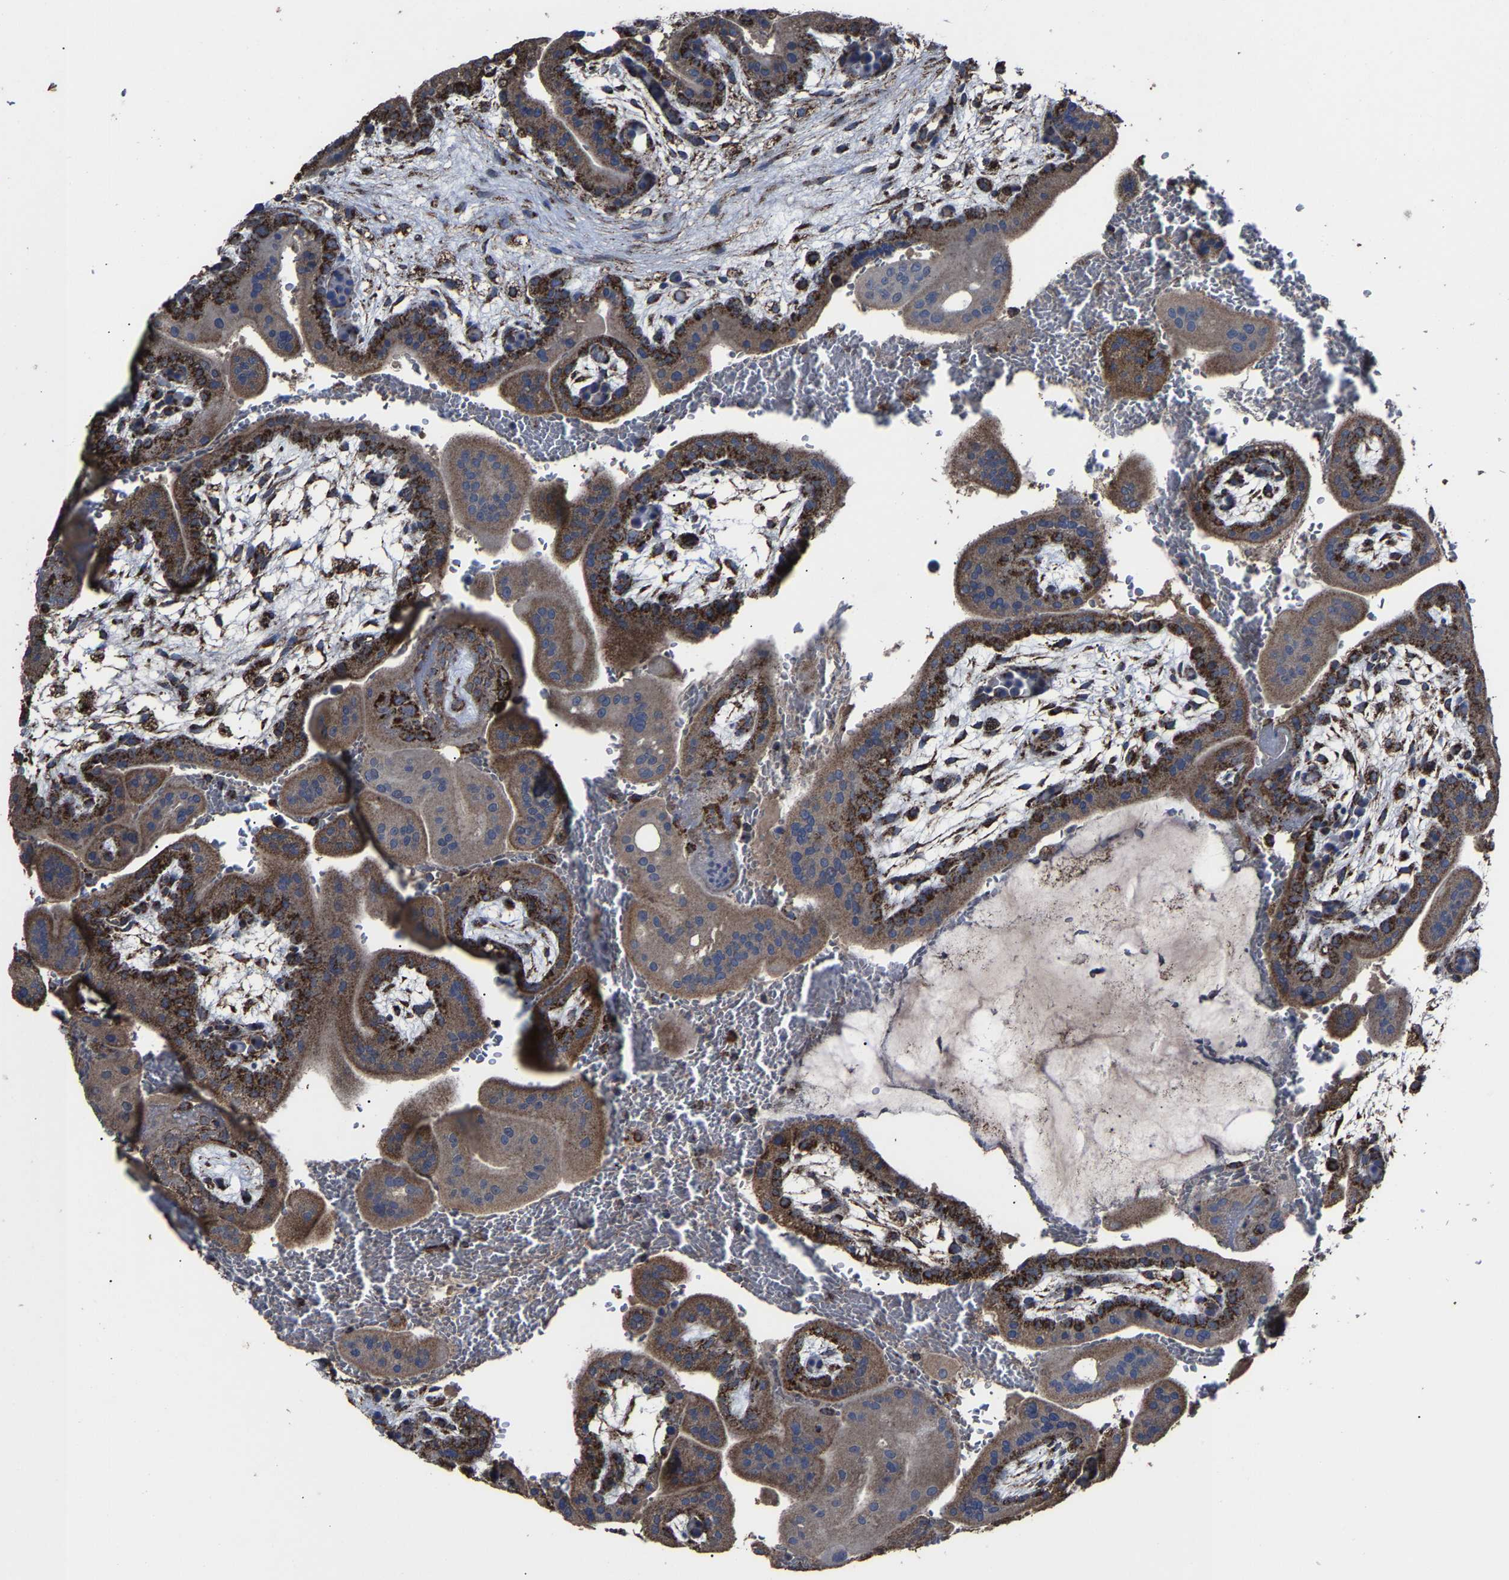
{"staining": {"intensity": "strong", "quantity": "25%-75%", "location": "cytoplasmic/membranous"}, "tissue": "placenta", "cell_type": "Decidual cells", "image_type": "normal", "snomed": [{"axis": "morphology", "description": "Normal tissue, NOS"}, {"axis": "topography", "description": "Placenta"}], "caption": "Immunohistochemical staining of normal placenta exhibits 25%-75% levels of strong cytoplasmic/membranous protein expression in about 25%-75% of decidual cells.", "gene": "NDUFV3", "patient": {"sex": "female", "age": 35}}